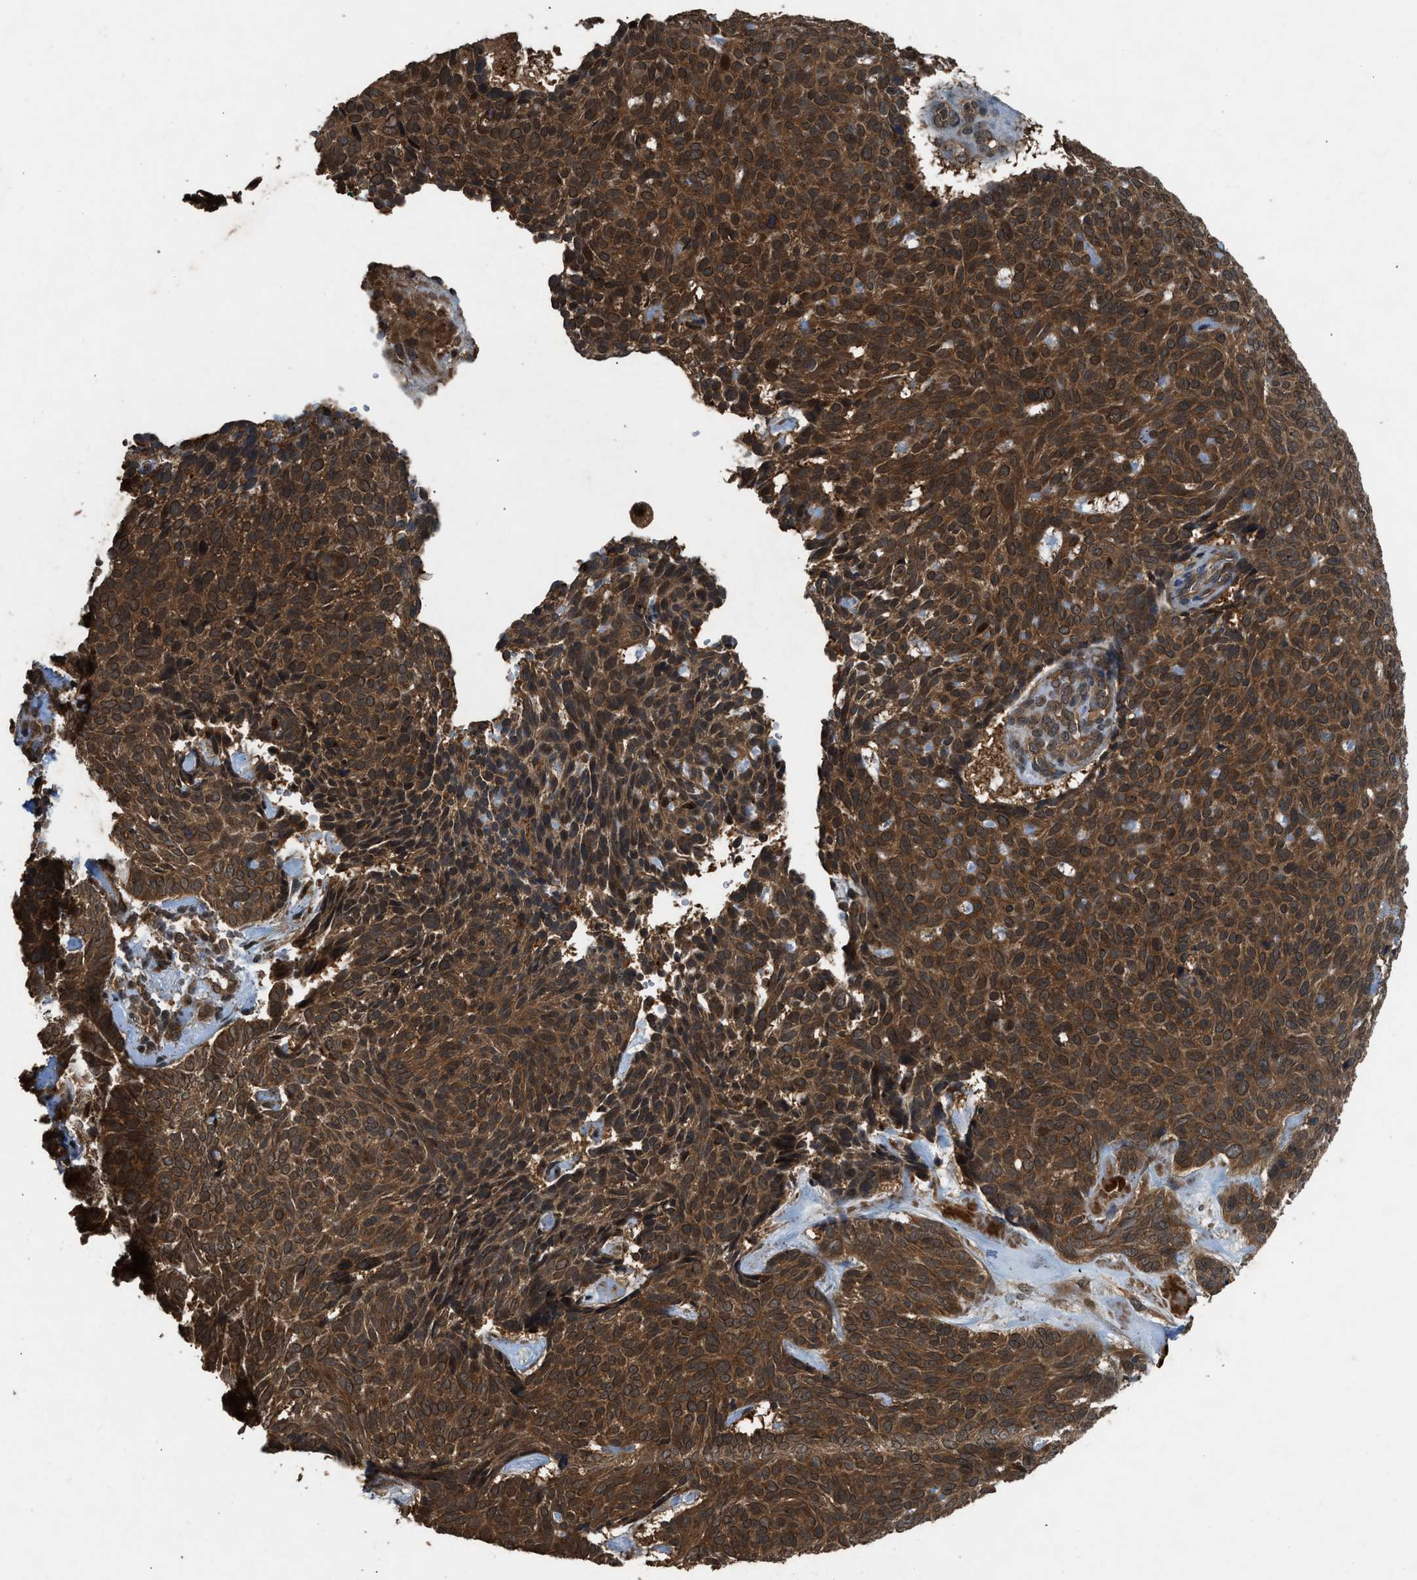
{"staining": {"intensity": "strong", "quantity": ">75%", "location": "cytoplasmic/membranous"}, "tissue": "skin cancer", "cell_type": "Tumor cells", "image_type": "cancer", "snomed": [{"axis": "morphology", "description": "Basal cell carcinoma"}, {"axis": "topography", "description": "Skin"}], "caption": "Basal cell carcinoma (skin) tissue displays strong cytoplasmic/membranous expression in about >75% of tumor cells", "gene": "RPS6KB1", "patient": {"sex": "male", "age": 61}}